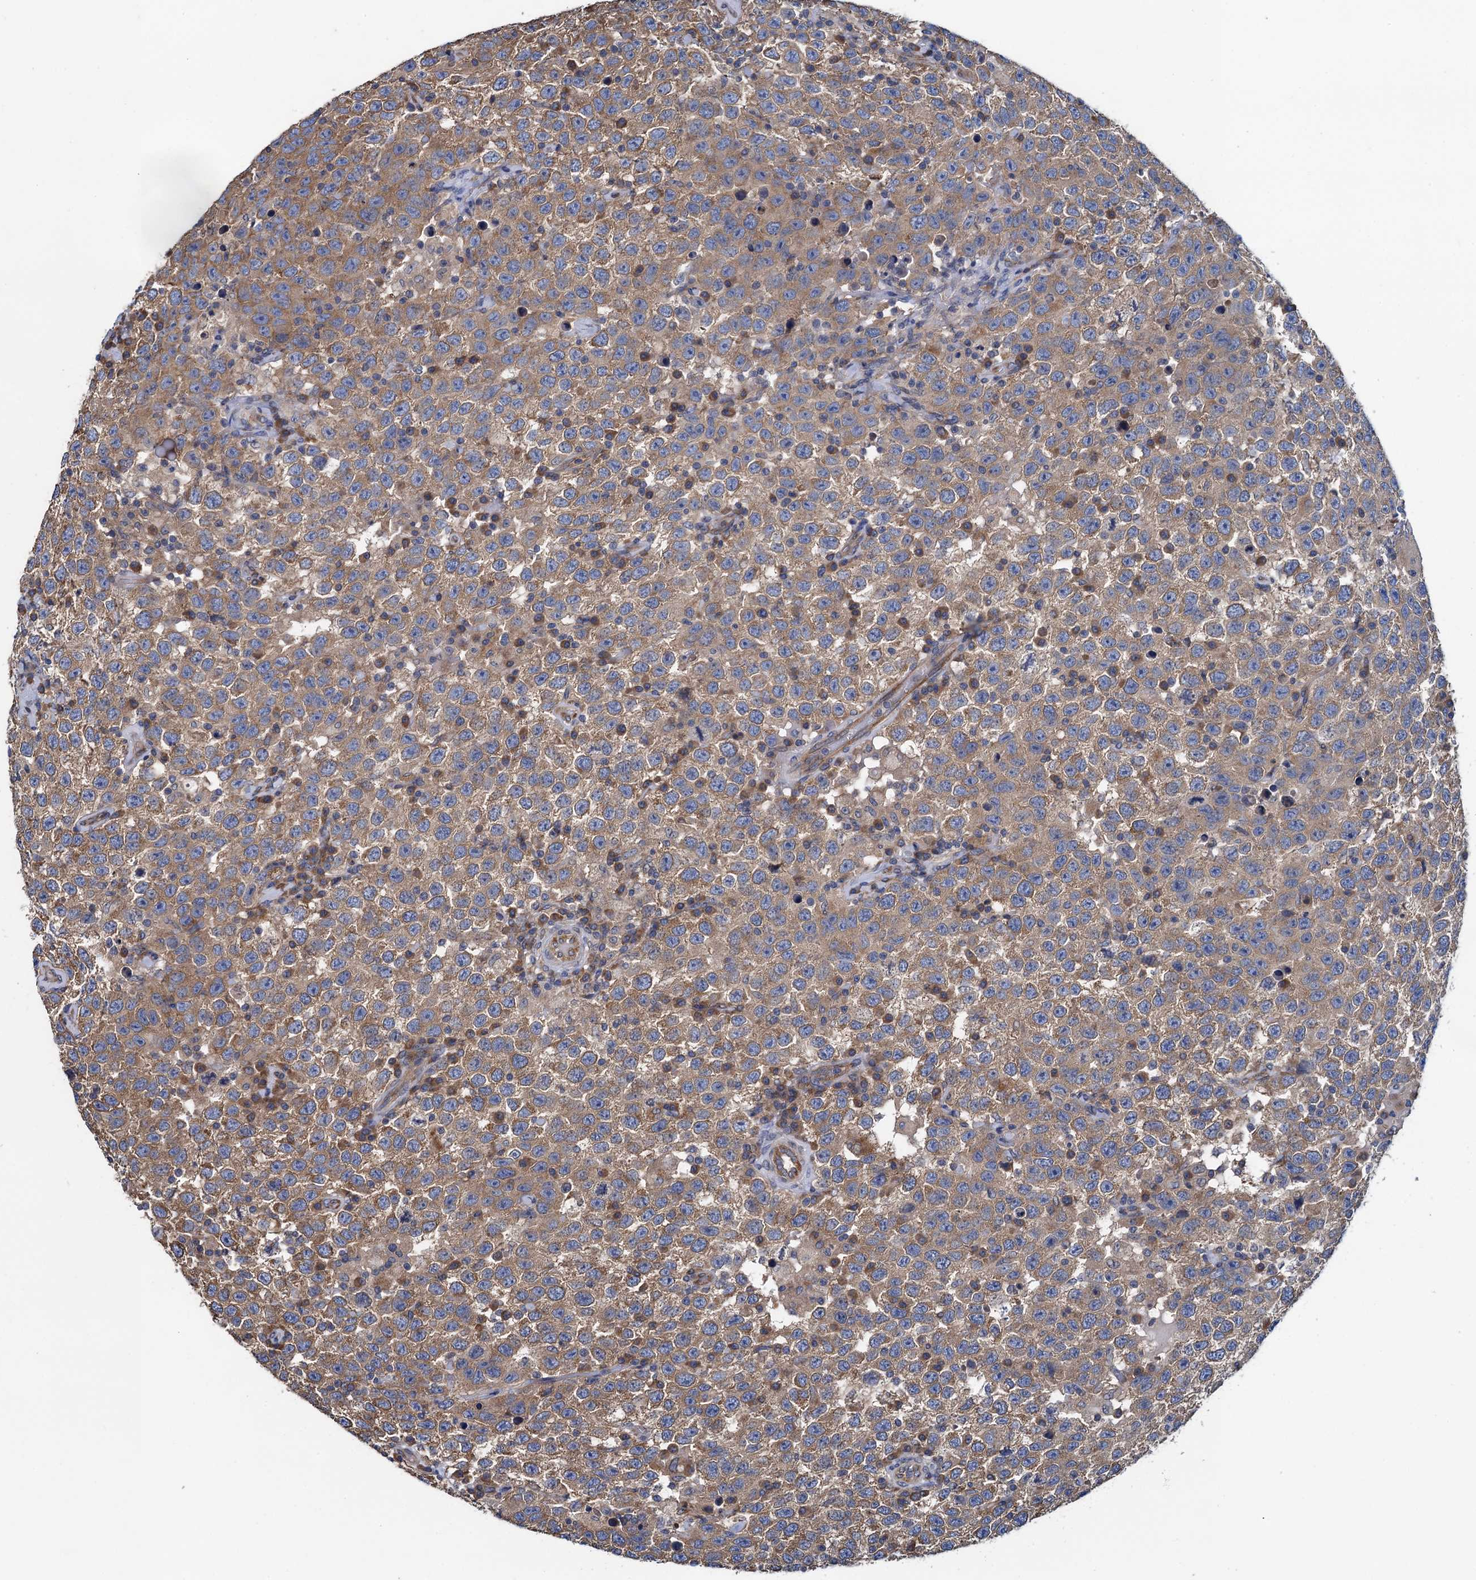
{"staining": {"intensity": "moderate", "quantity": ">75%", "location": "cytoplasmic/membranous"}, "tissue": "testis cancer", "cell_type": "Tumor cells", "image_type": "cancer", "snomed": [{"axis": "morphology", "description": "Seminoma, NOS"}, {"axis": "topography", "description": "Testis"}], "caption": "Brown immunohistochemical staining in human seminoma (testis) exhibits moderate cytoplasmic/membranous staining in about >75% of tumor cells.", "gene": "ADCY9", "patient": {"sex": "male", "age": 41}}